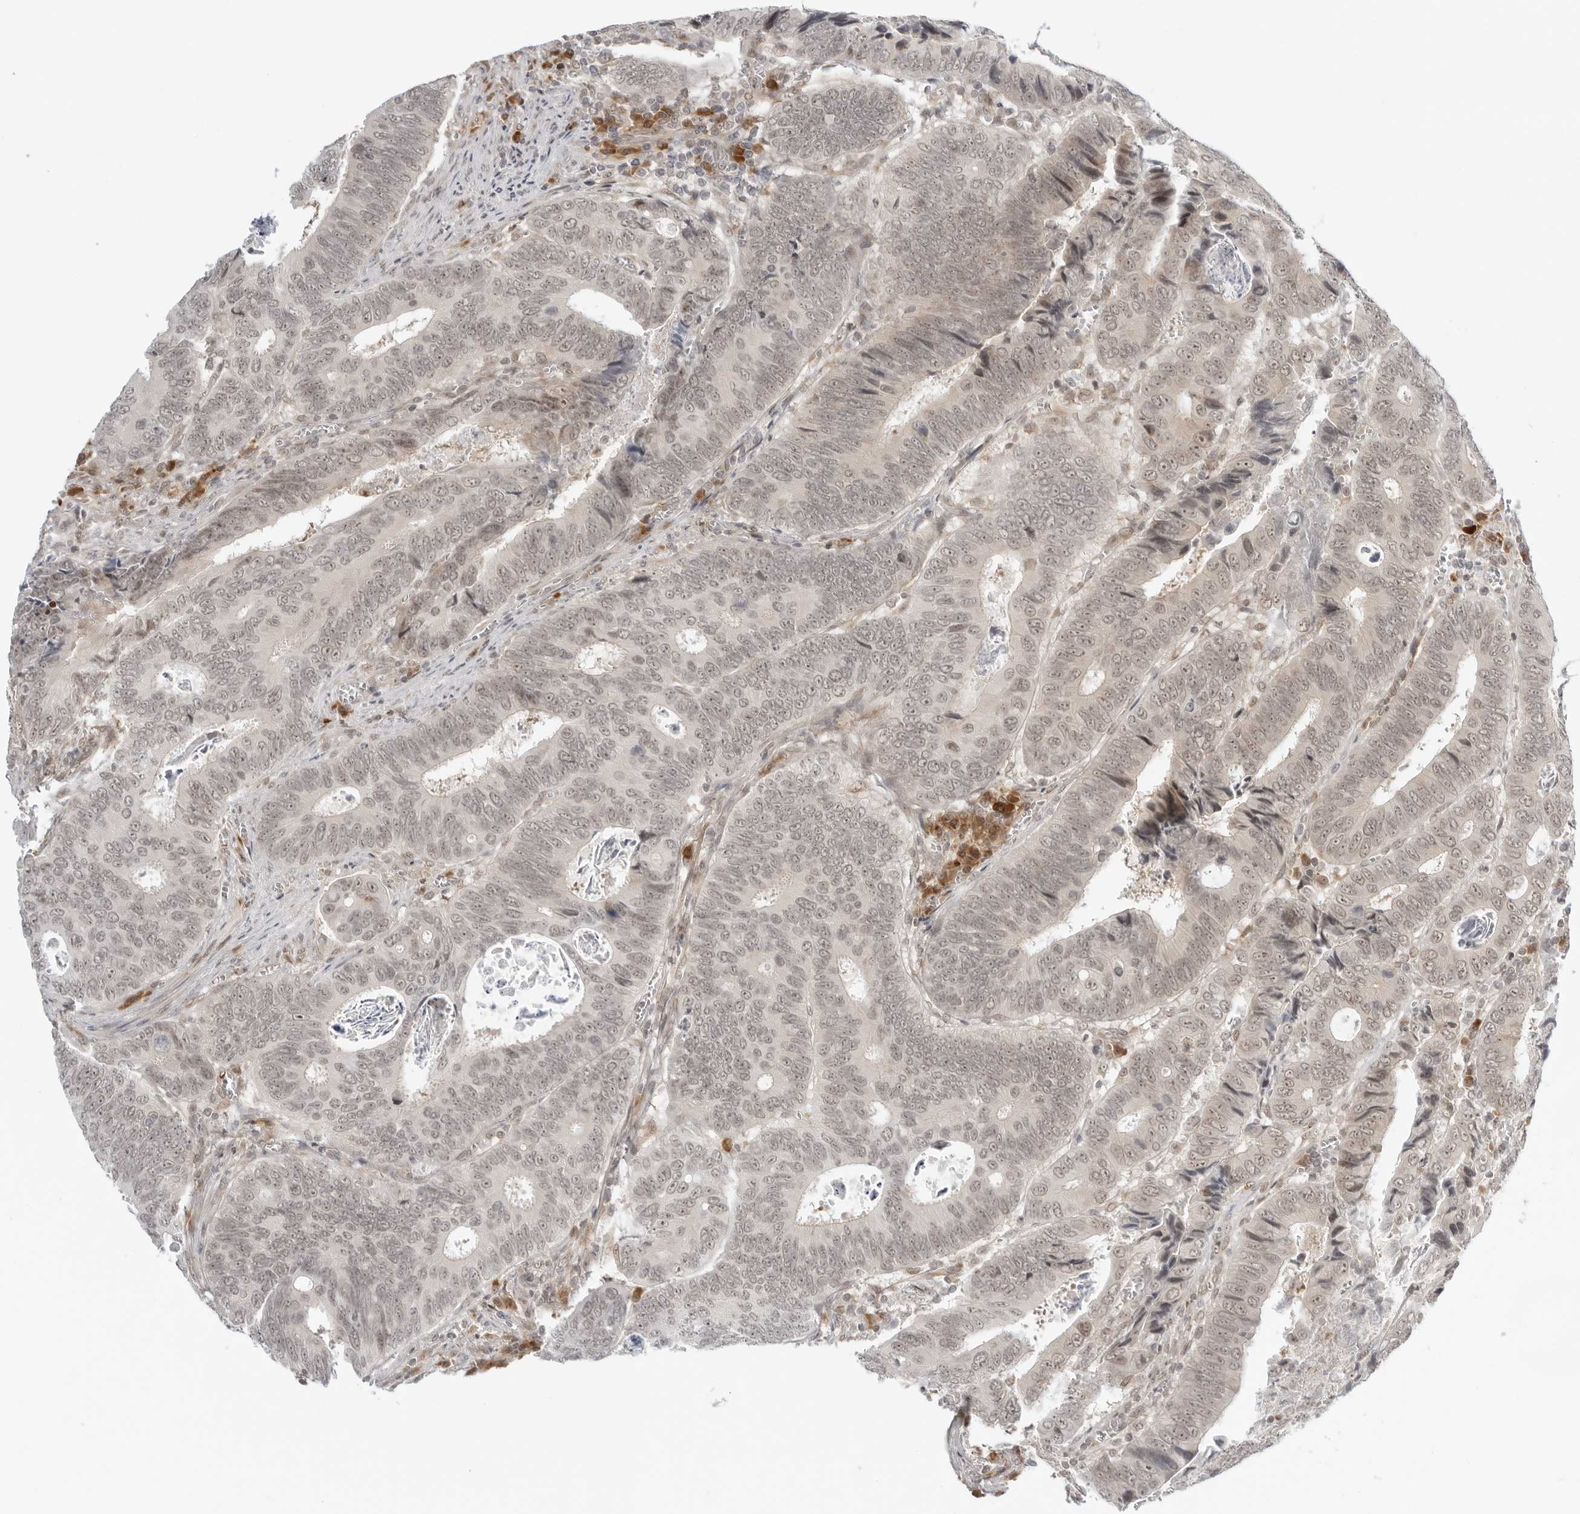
{"staining": {"intensity": "weak", "quantity": ">75%", "location": "nuclear"}, "tissue": "colorectal cancer", "cell_type": "Tumor cells", "image_type": "cancer", "snomed": [{"axis": "morphology", "description": "Adenocarcinoma, NOS"}, {"axis": "topography", "description": "Colon"}], "caption": "Protein expression analysis of adenocarcinoma (colorectal) demonstrates weak nuclear expression in approximately >75% of tumor cells. The staining was performed using DAB to visualize the protein expression in brown, while the nuclei were stained in blue with hematoxylin (Magnification: 20x).", "gene": "SUGCT", "patient": {"sex": "male", "age": 72}}